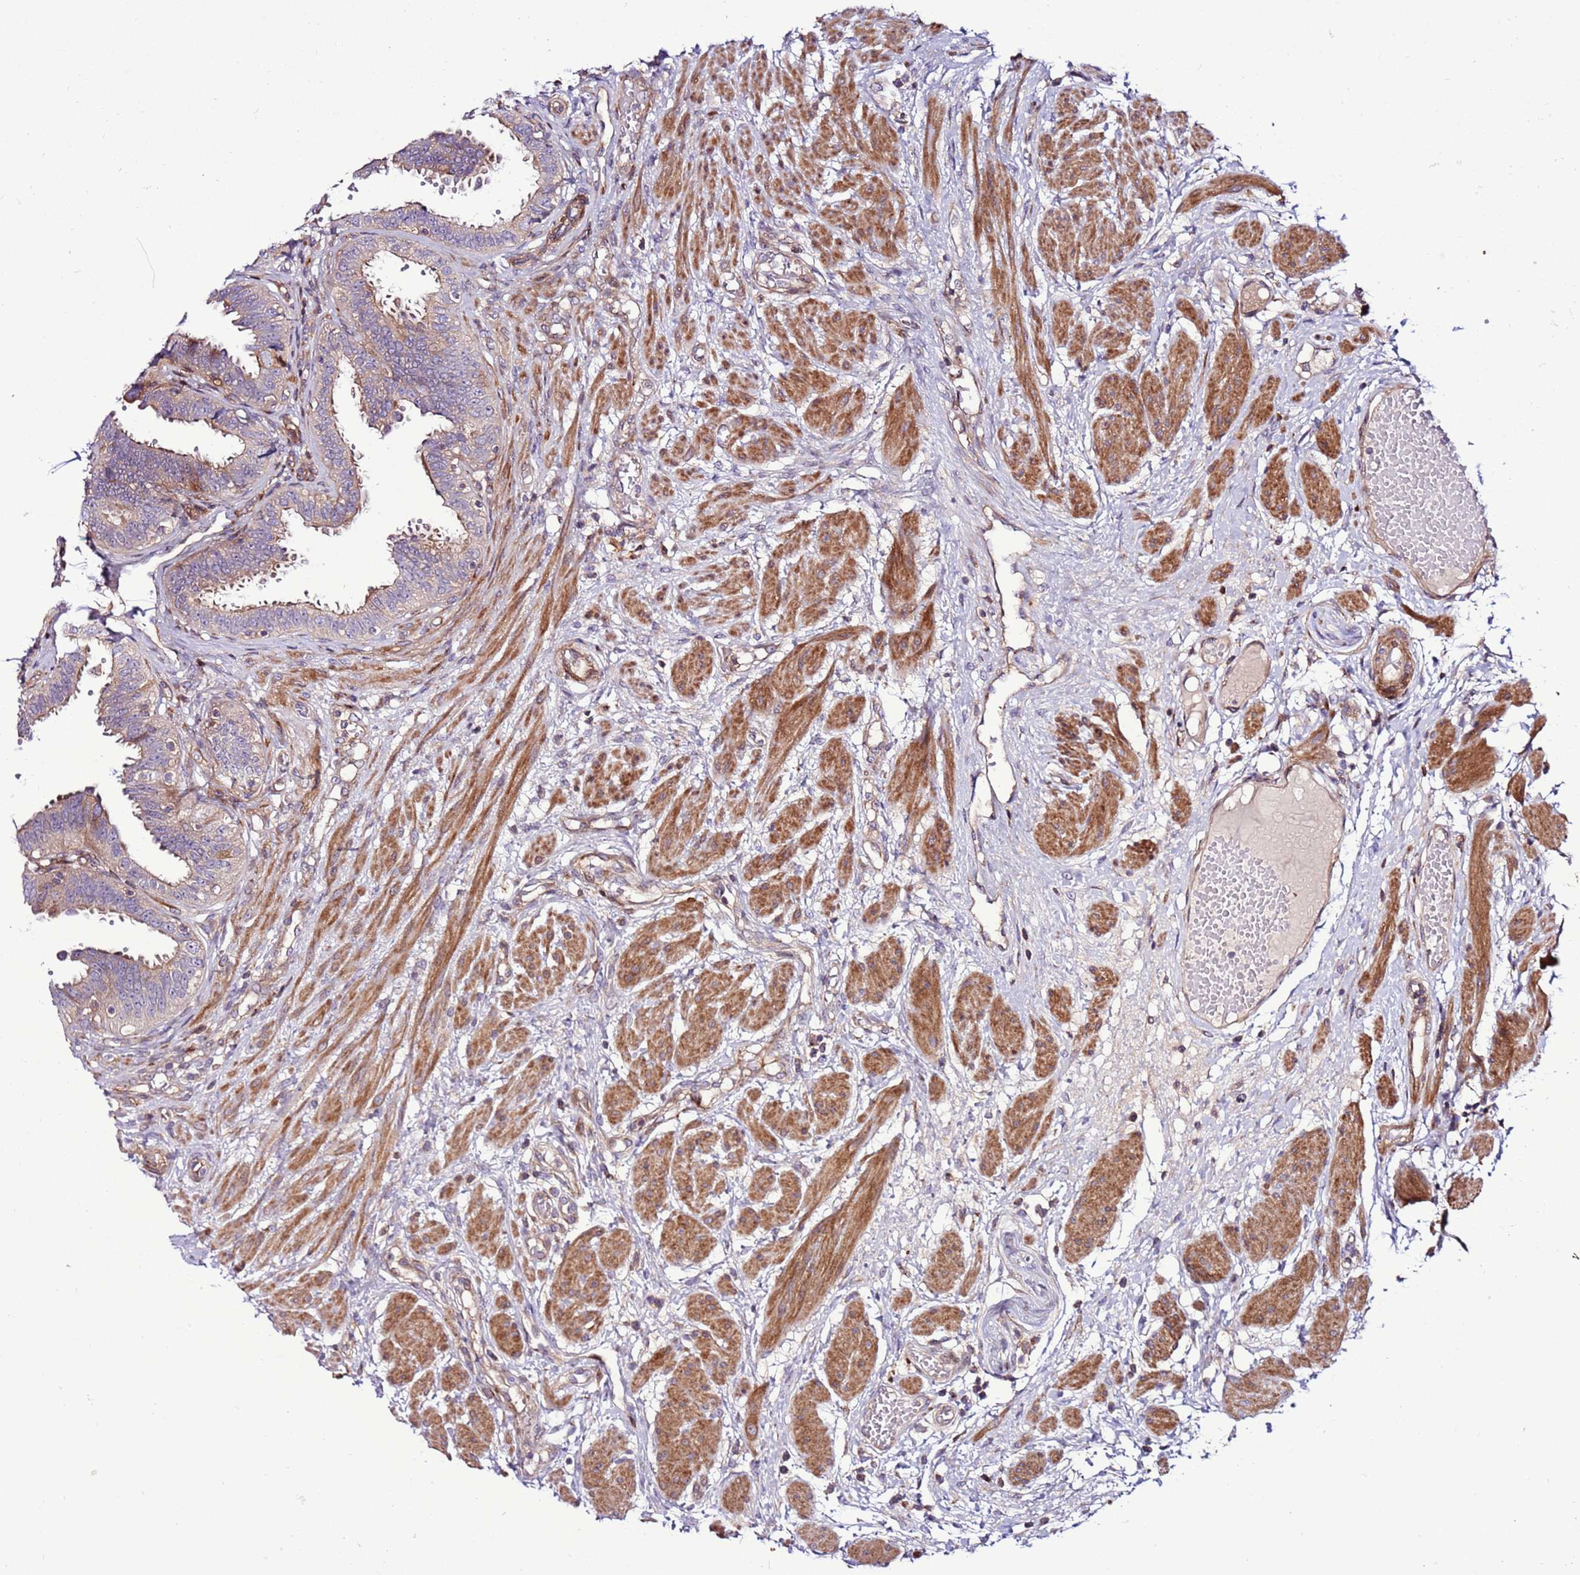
{"staining": {"intensity": "moderate", "quantity": "25%-75%", "location": "cytoplasmic/membranous"}, "tissue": "fallopian tube", "cell_type": "Glandular cells", "image_type": "normal", "snomed": [{"axis": "morphology", "description": "Normal tissue, NOS"}, {"axis": "topography", "description": "Fallopian tube"}], "caption": "The image exhibits a brown stain indicating the presence of a protein in the cytoplasmic/membranous of glandular cells in fallopian tube.", "gene": "ZNF624", "patient": {"sex": "female", "age": 37}}